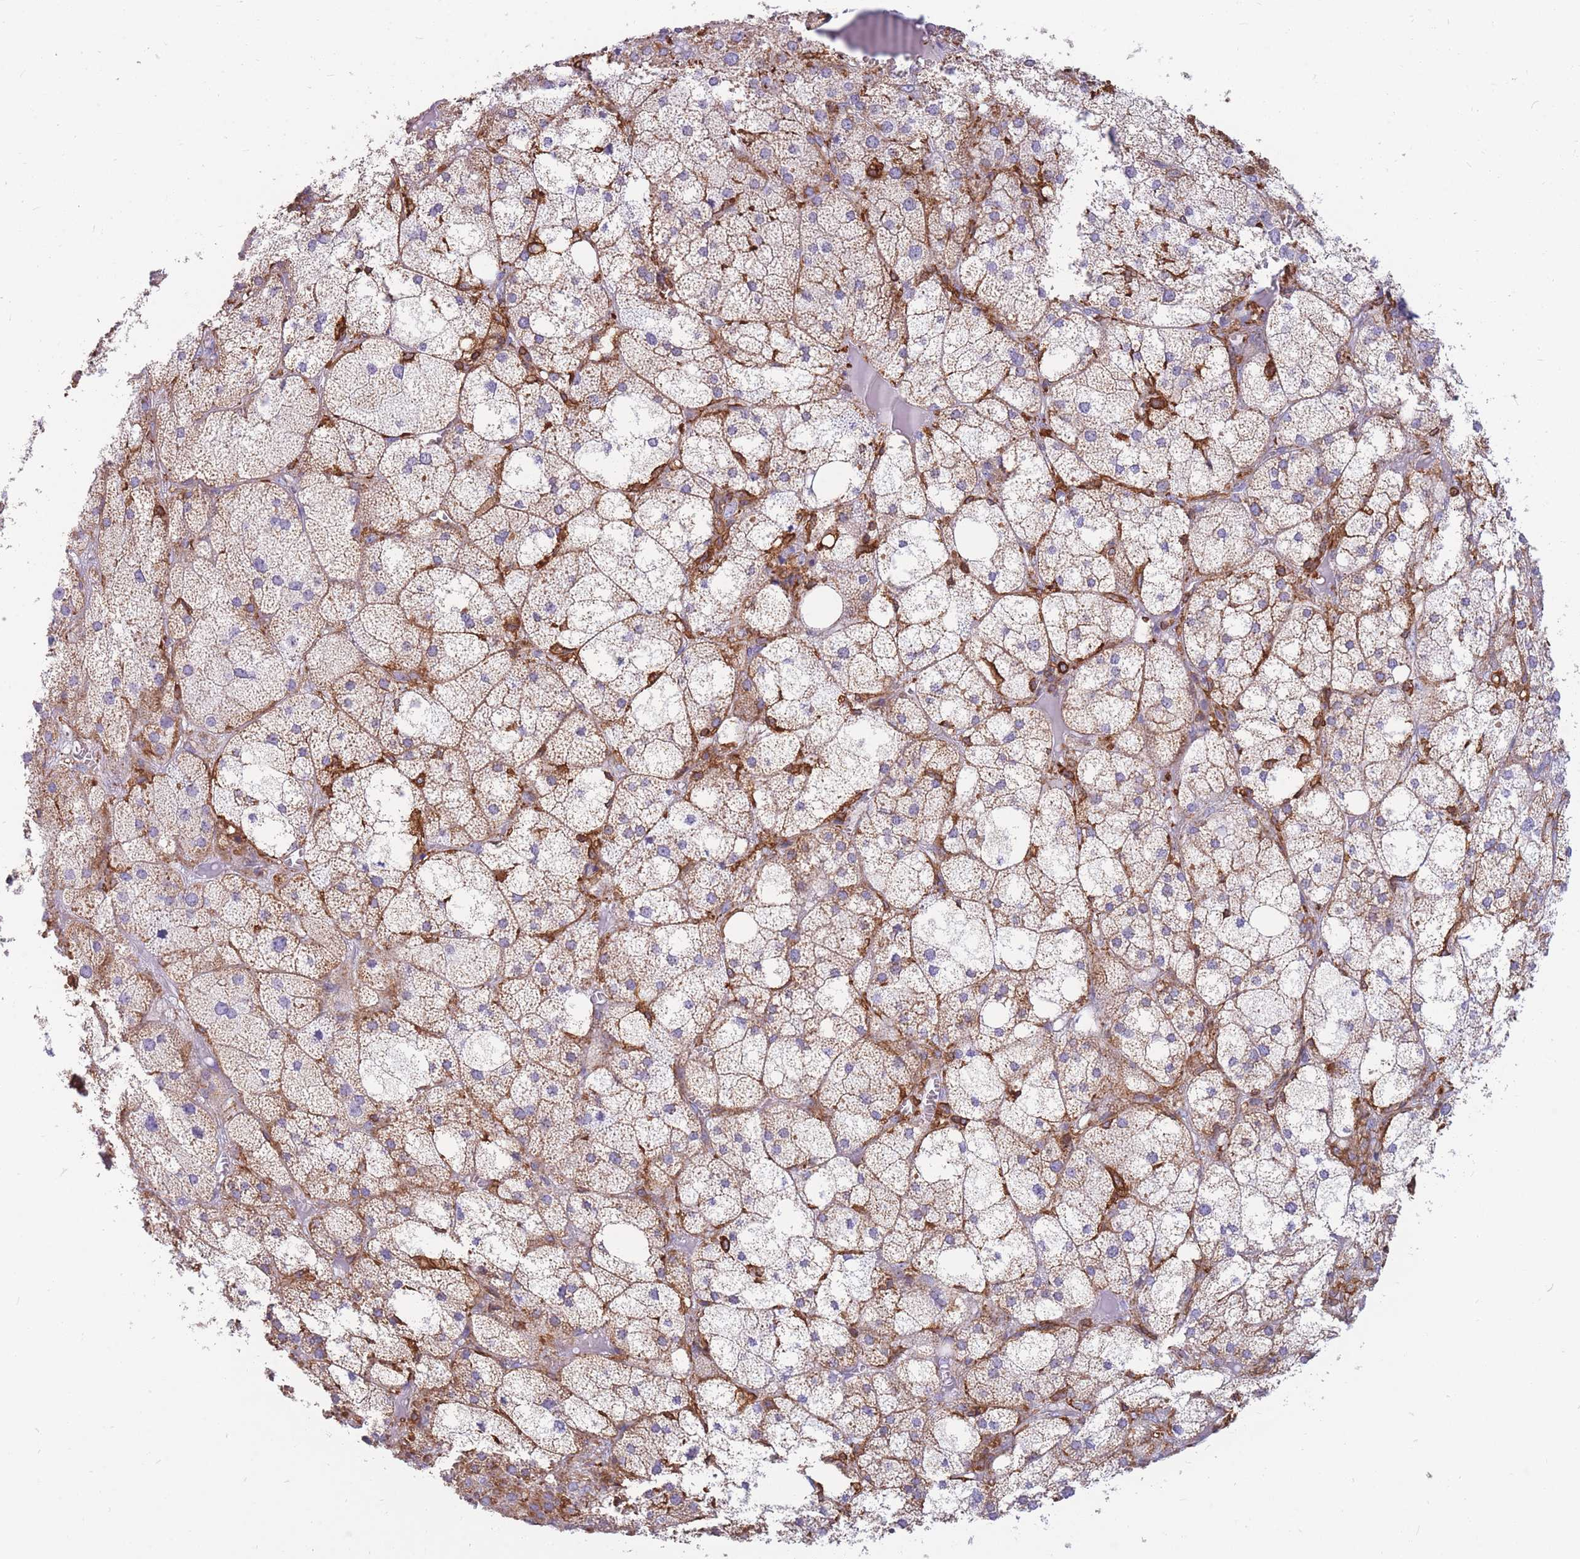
{"staining": {"intensity": "weak", "quantity": "25%-75%", "location": "cytoplasmic/membranous"}, "tissue": "adrenal gland", "cell_type": "Glandular cells", "image_type": "normal", "snomed": [{"axis": "morphology", "description": "Normal tissue, NOS"}, {"axis": "topography", "description": "Adrenal gland"}], "caption": "Immunohistochemistry of benign adrenal gland exhibits low levels of weak cytoplasmic/membranous expression in about 25%-75% of glandular cells.", "gene": "MRPL54", "patient": {"sex": "female", "age": 61}}